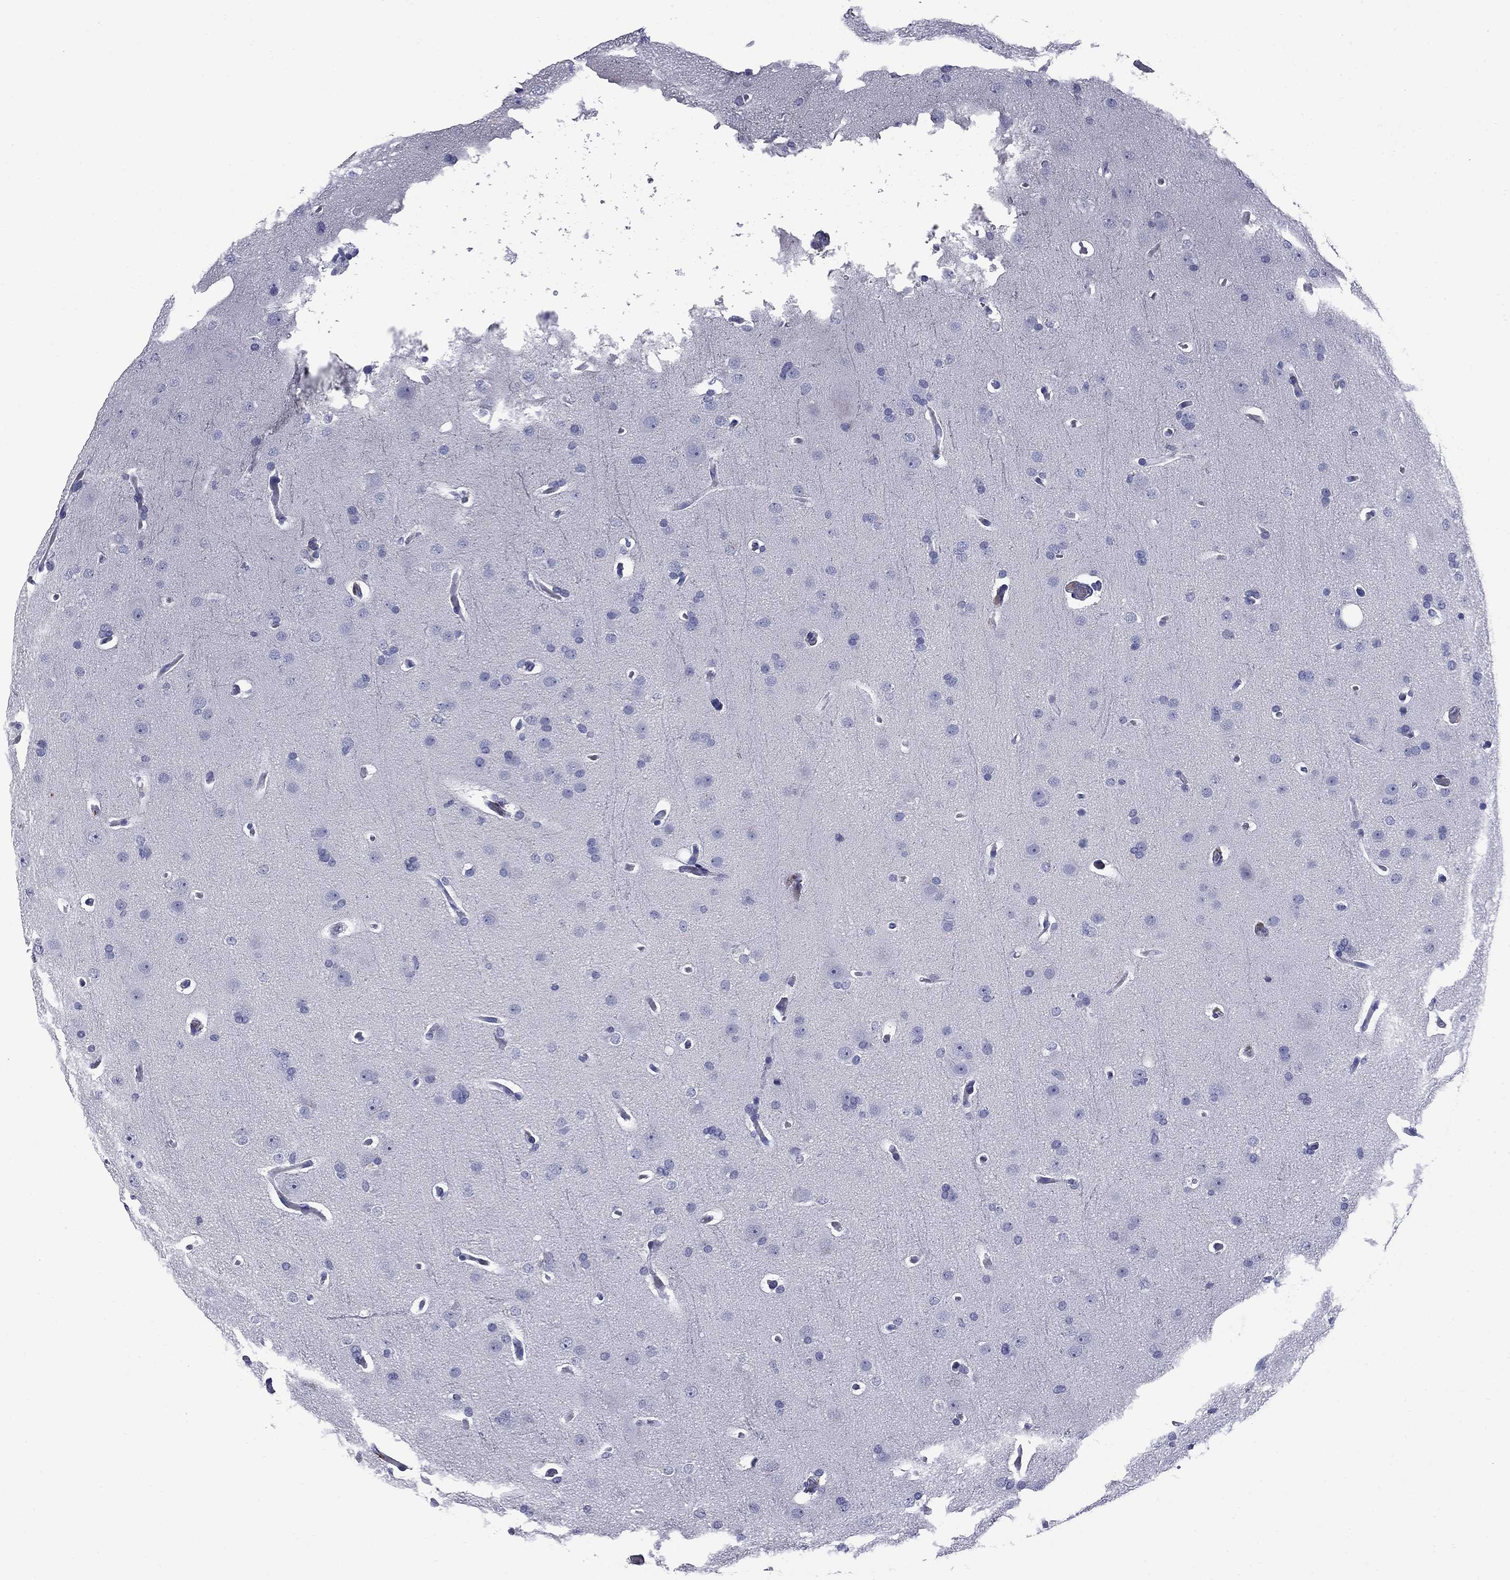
{"staining": {"intensity": "negative", "quantity": "none", "location": "none"}, "tissue": "glioma", "cell_type": "Tumor cells", "image_type": "cancer", "snomed": [{"axis": "morphology", "description": "Glioma, malignant, Low grade"}, {"axis": "topography", "description": "Brain"}], "caption": "A micrograph of human malignant glioma (low-grade) is negative for staining in tumor cells.", "gene": "TRIM29", "patient": {"sex": "male", "age": 41}}